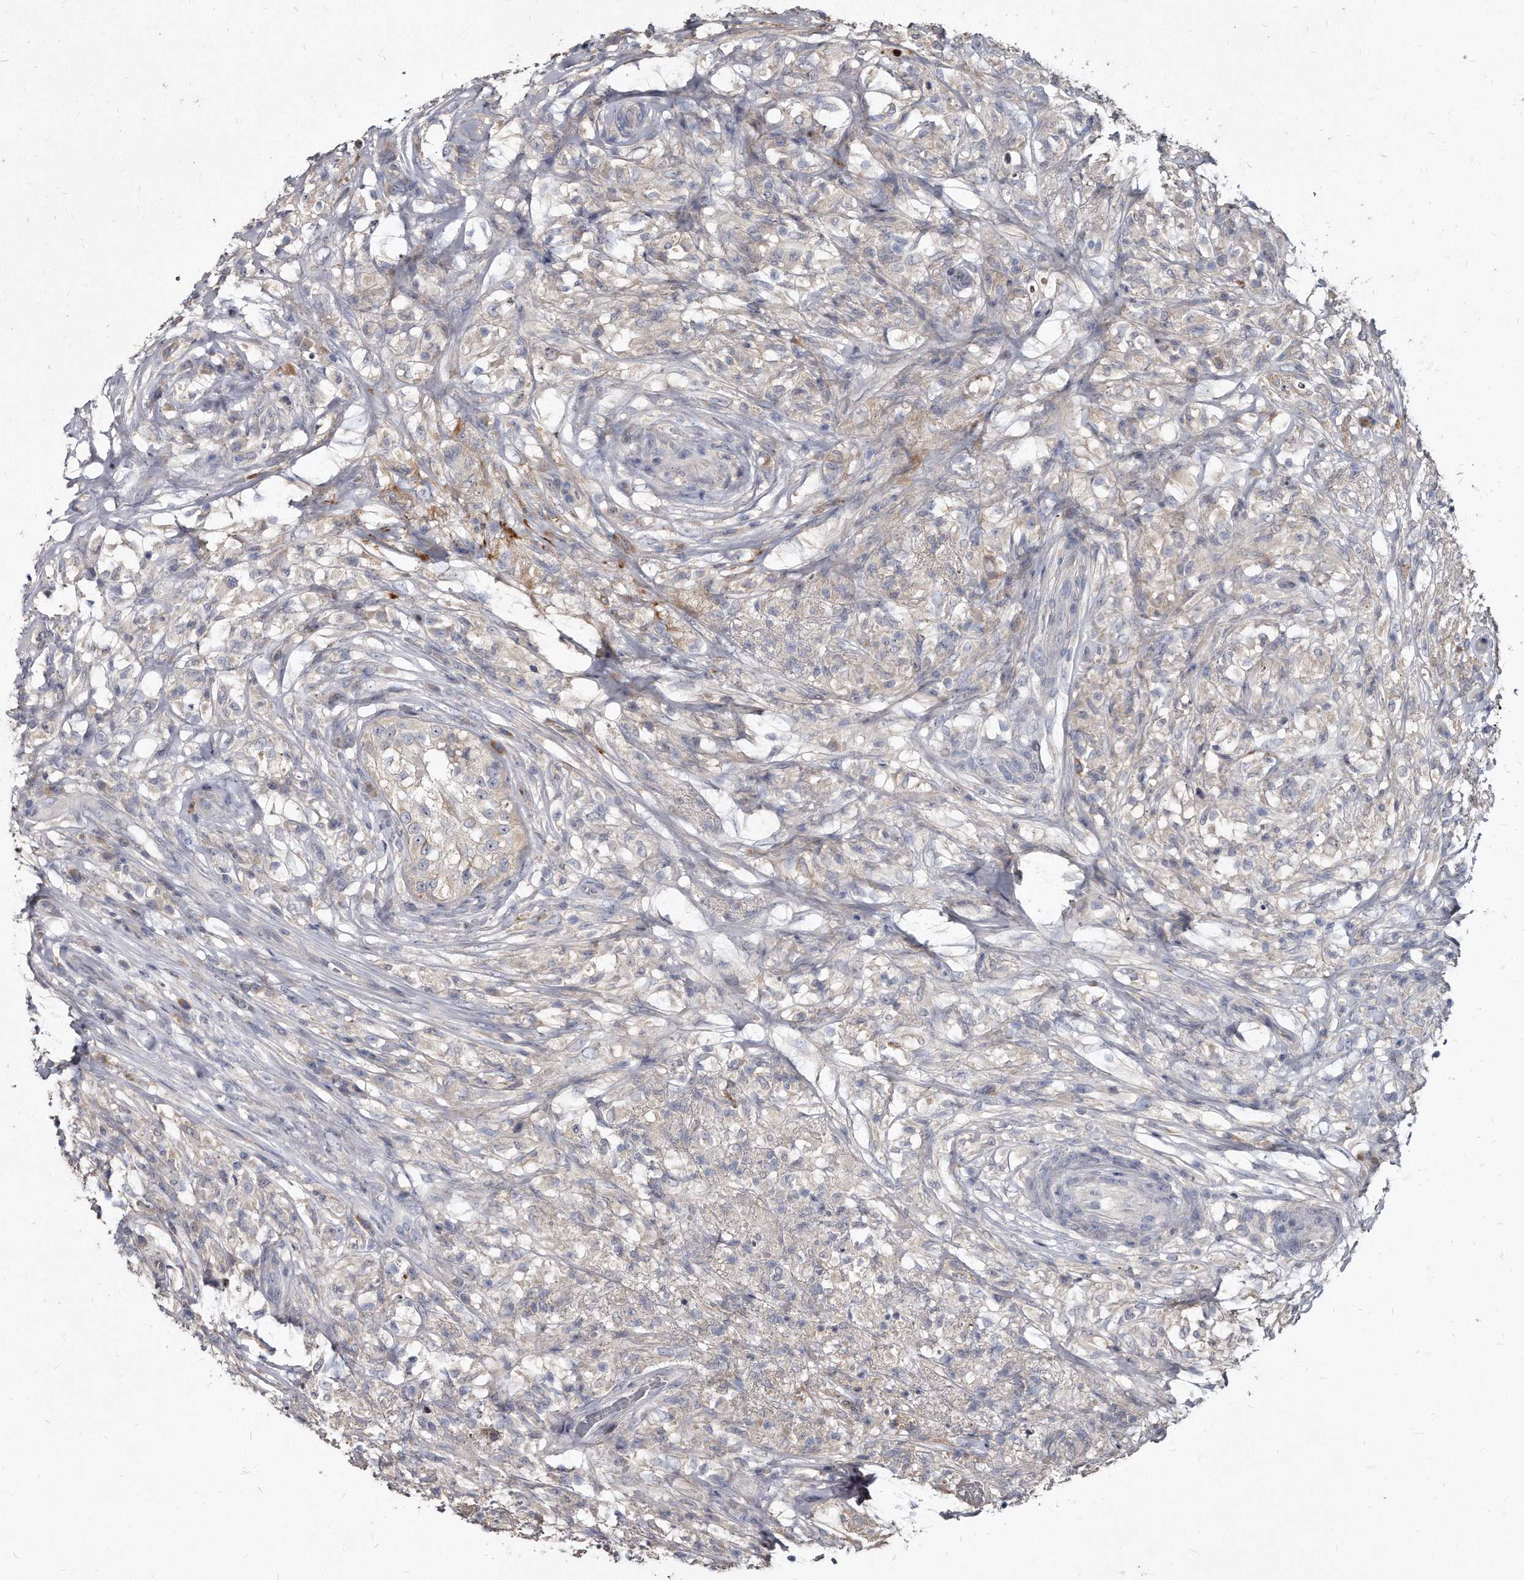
{"staining": {"intensity": "negative", "quantity": "none", "location": "none"}, "tissue": "testis cancer", "cell_type": "Tumor cells", "image_type": "cancer", "snomed": [{"axis": "morphology", "description": "Seminoma, NOS"}, {"axis": "topography", "description": "Testis"}], "caption": "This is a histopathology image of immunohistochemistry (IHC) staining of testis cancer (seminoma), which shows no expression in tumor cells.", "gene": "KLHDC3", "patient": {"sex": "male", "age": 49}}